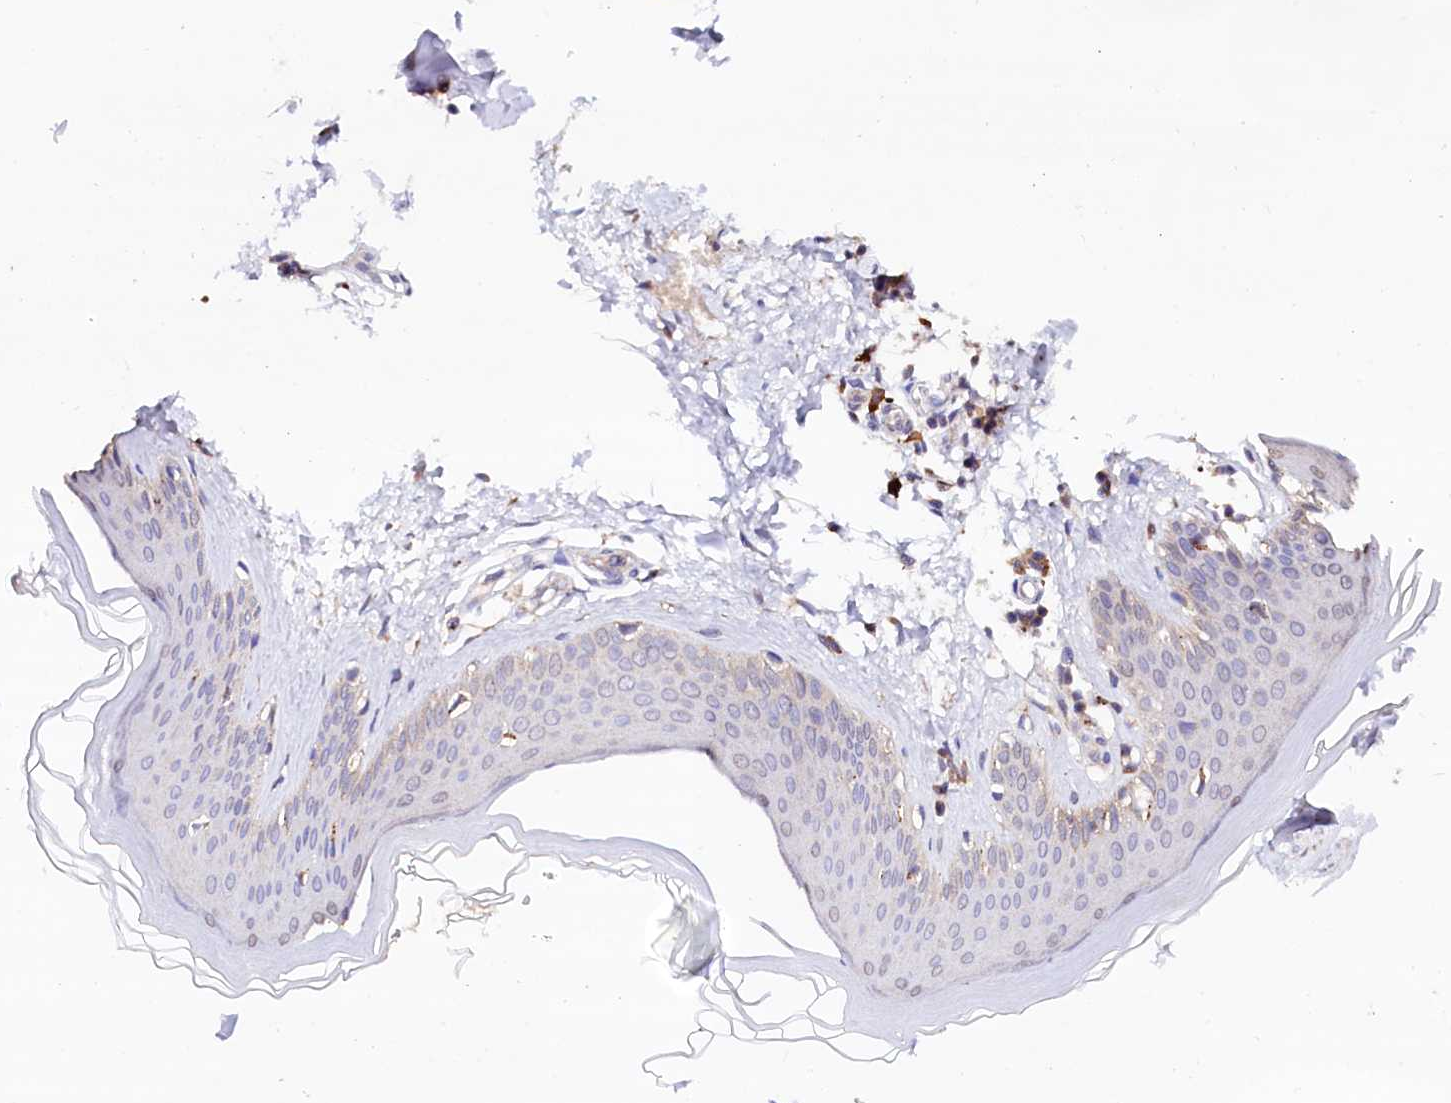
{"staining": {"intensity": "weak", "quantity": ">75%", "location": "cytoplasmic/membranous"}, "tissue": "skin", "cell_type": "Fibroblasts", "image_type": "normal", "snomed": [{"axis": "morphology", "description": "Normal tissue, NOS"}, {"axis": "topography", "description": "Skin"}], "caption": "A histopathology image of skin stained for a protein shows weak cytoplasmic/membranous brown staining in fibroblasts.", "gene": "ST3GAL1", "patient": {"sex": "female", "age": 27}}